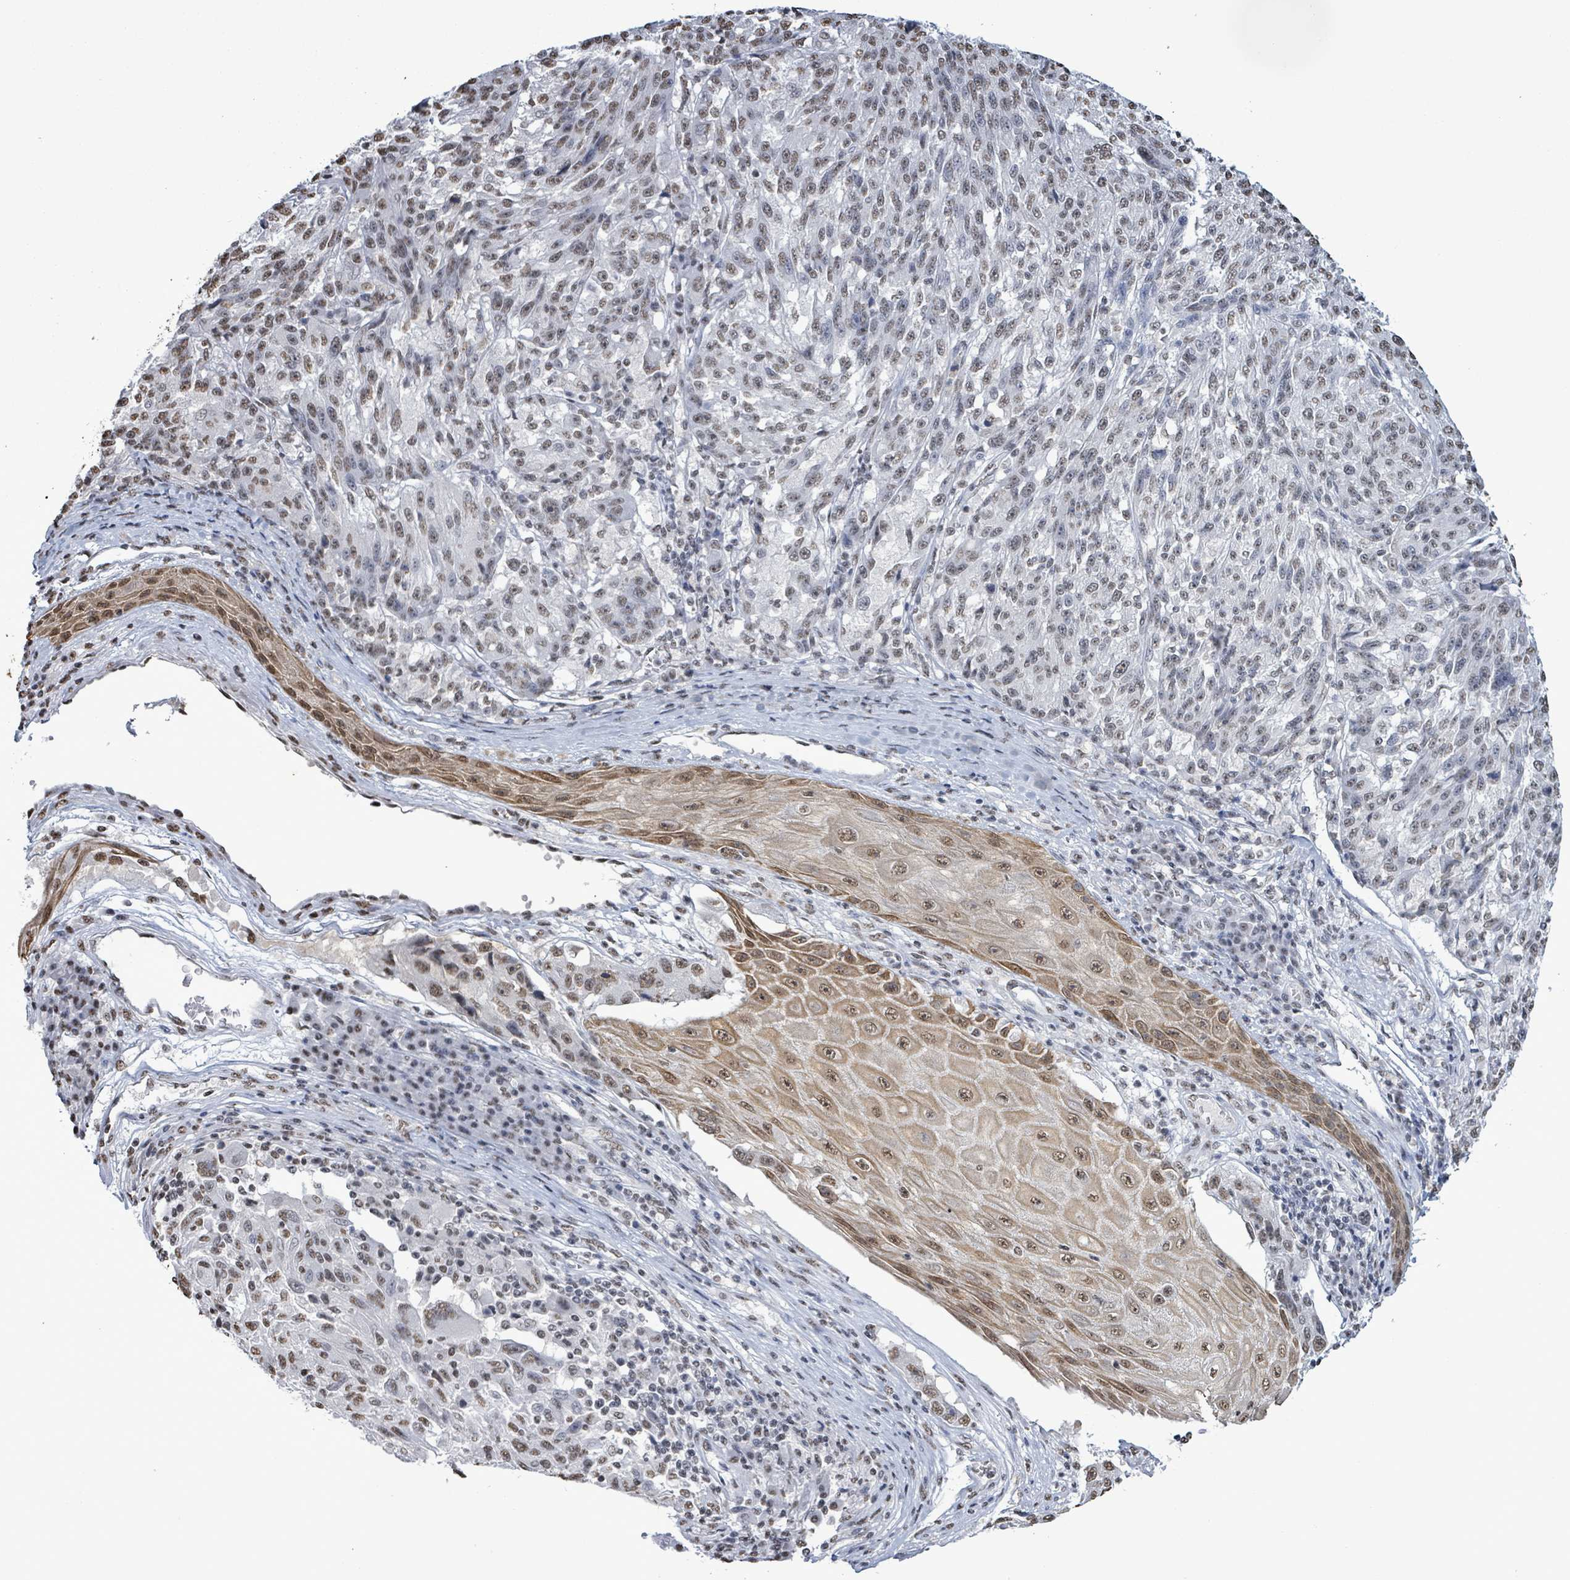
{"staining": {"intensity": "moderate", "quantity": "25%-75%", "location": "nuclear"}, "tissue": "melanoma", "cell_type": "Tumor cells", "image_type": "cancer", "snomed": [{"axis": "morphology", "description": "Malignant melanoma, NOS"}, {"axis": "topography", "description": "Skin"}], "caption": "Tumor cells display moderate nuclear staining in about 25%-75% of cells in melanoma.", "gene": "SAMD14", "patient": {"sex": "male", "age": 53}}